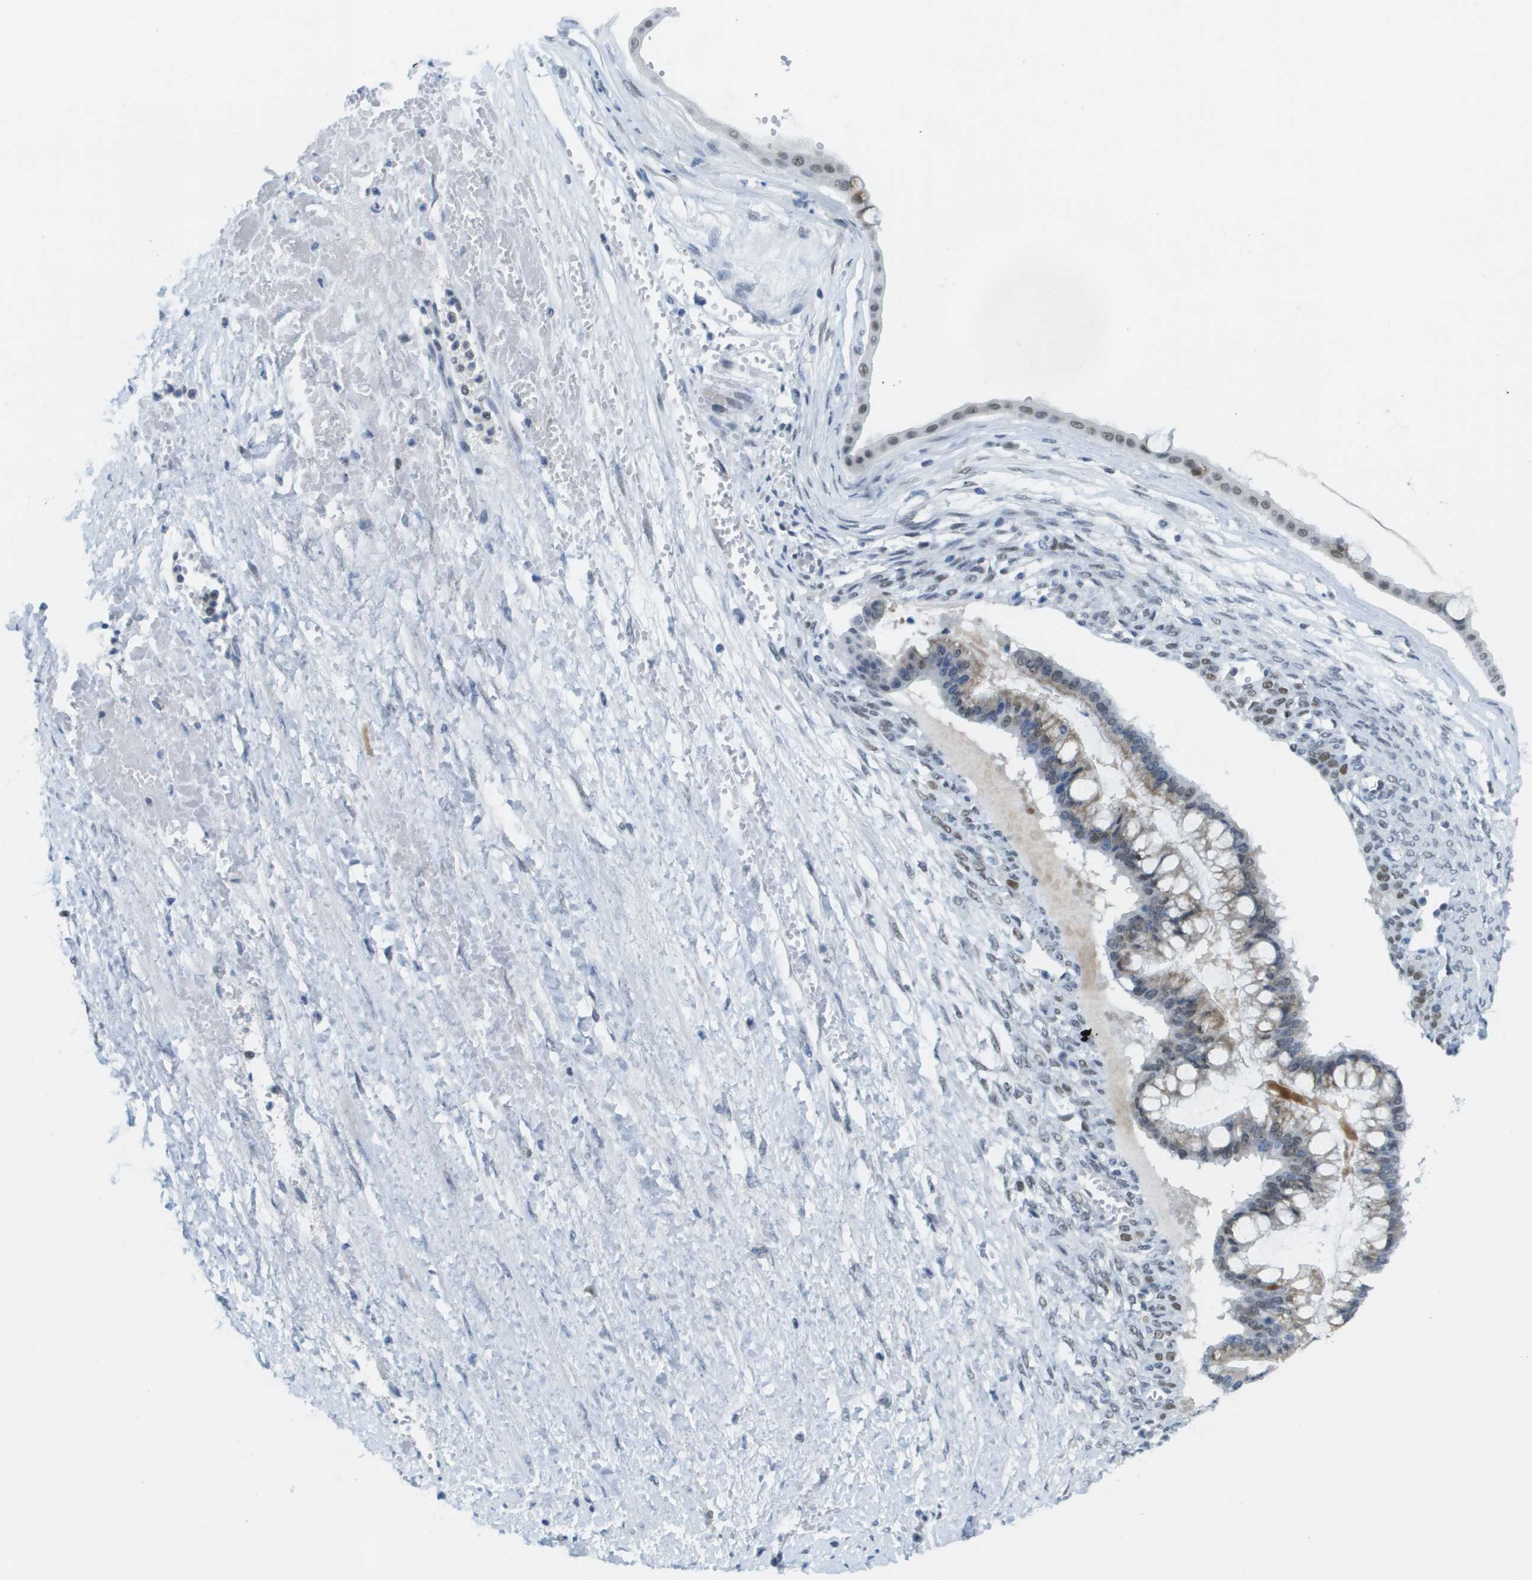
{"staining": {"intensity": "weak", "quantity": "<25%", "location": "cytoplasmic/membranous,nuclear"}, "tissue": "ovarian cancer", "cell_type": "Tumor cells", "image_type": "cancer", "snomed": [{"axis": "morphology", "description": "Cystadenocarcinoma, mucinous, NOS"}, {"axis": "topography", "description": "Ovary"}], "caption": "This photomicrograph is of ovarian mucinous cystadenocarcinoma stained with IHC to label a protein in brown with the nuclei are counter-stained blue. There is no staining in tumor cells. The staining is performed using DAB (3,3'-diaminobenzidine) brown chromogen with nuclei counter-stained in using hematoxylin.", "gene": "TP53RK", "patient": {"sex": "female", "age": 73}}